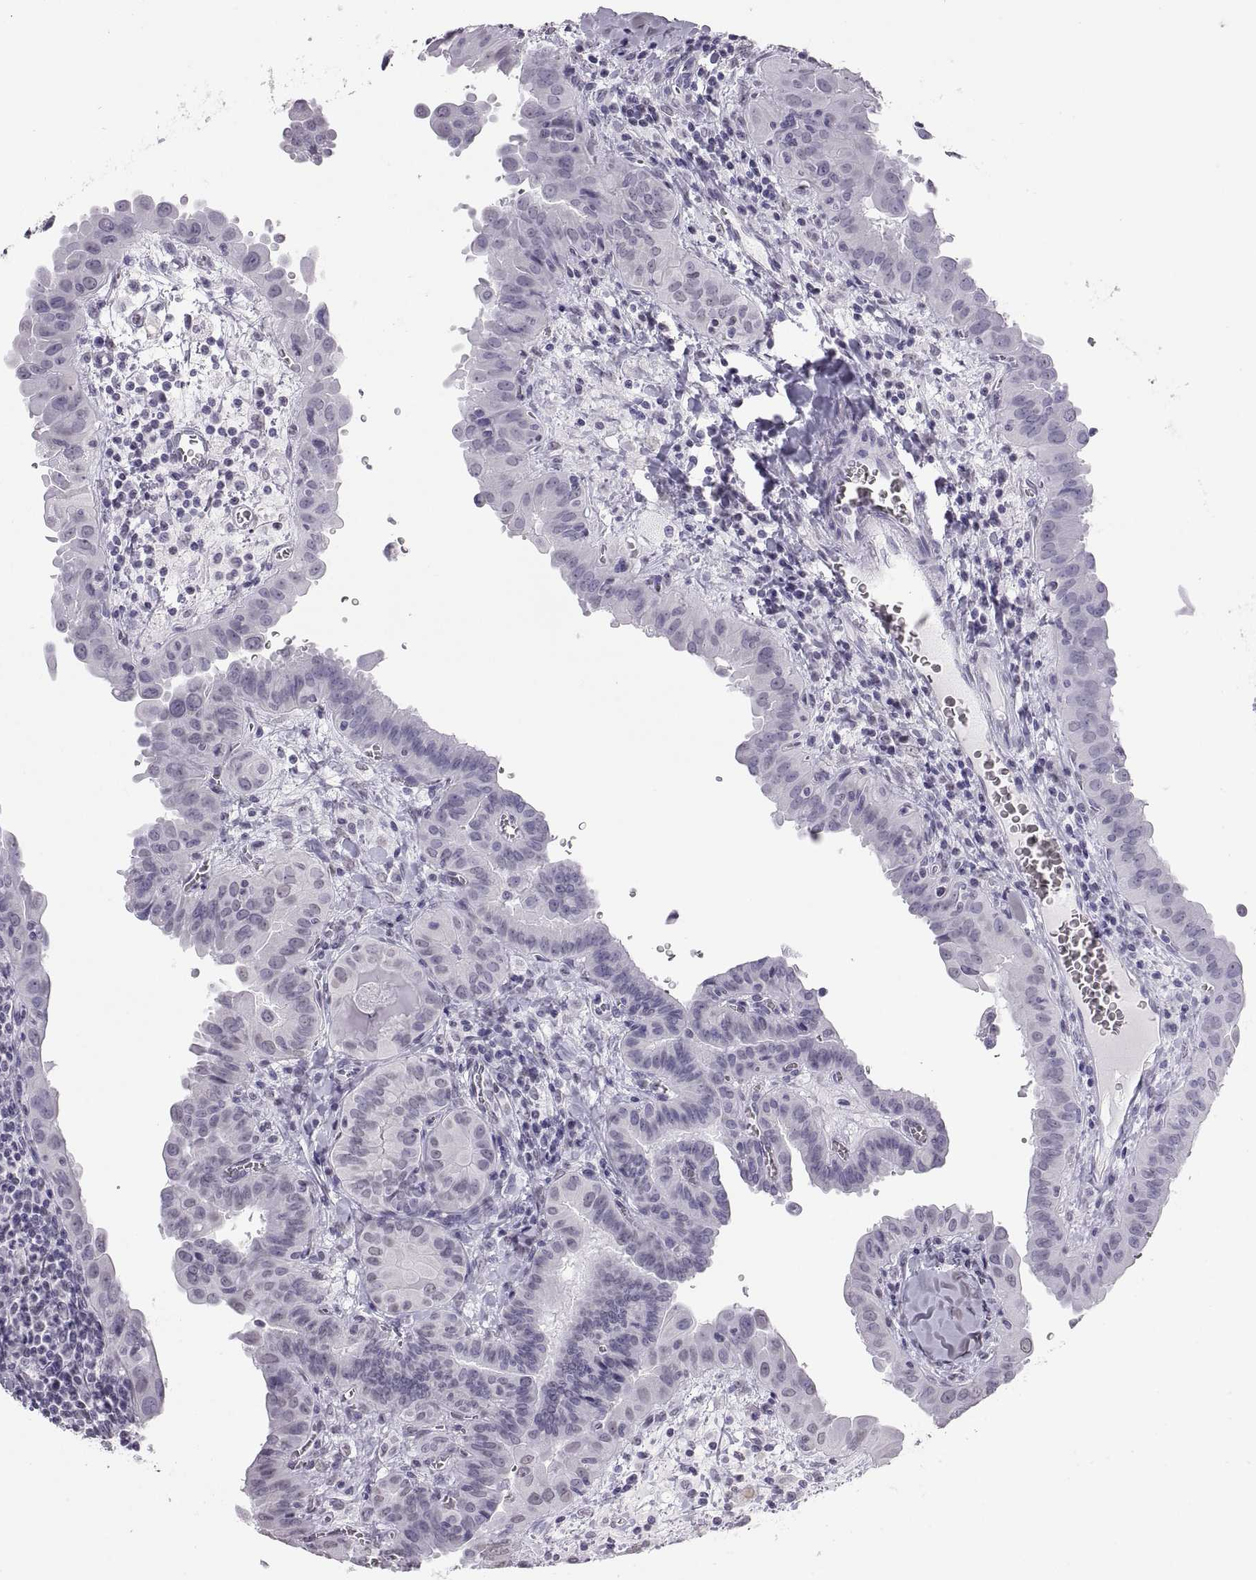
{"staining": {"intensity": "negative", "quantity": "none", "location": "none"}, "tissue": "thyroid cancer", "cell_type": "Tumor cells", "image_type": "cancer", "snomed": [{"axis": "morphology", "description": "Papillary adenocarcinoma, NOS"}, {"axis": "topography", "description": "Thyroid gland"}], "caption": "Protein analysis of thyroid papillary adenocarcinoma shows no significant expression in tumor cells. The staining was performed using DAB to visualize the protein expression in brown, while the nuclei were stained in blue with hematoxylin (Magnification: 20x).", "gene": "CARTPT", "patient": {"sex": "female", "age": 37}}